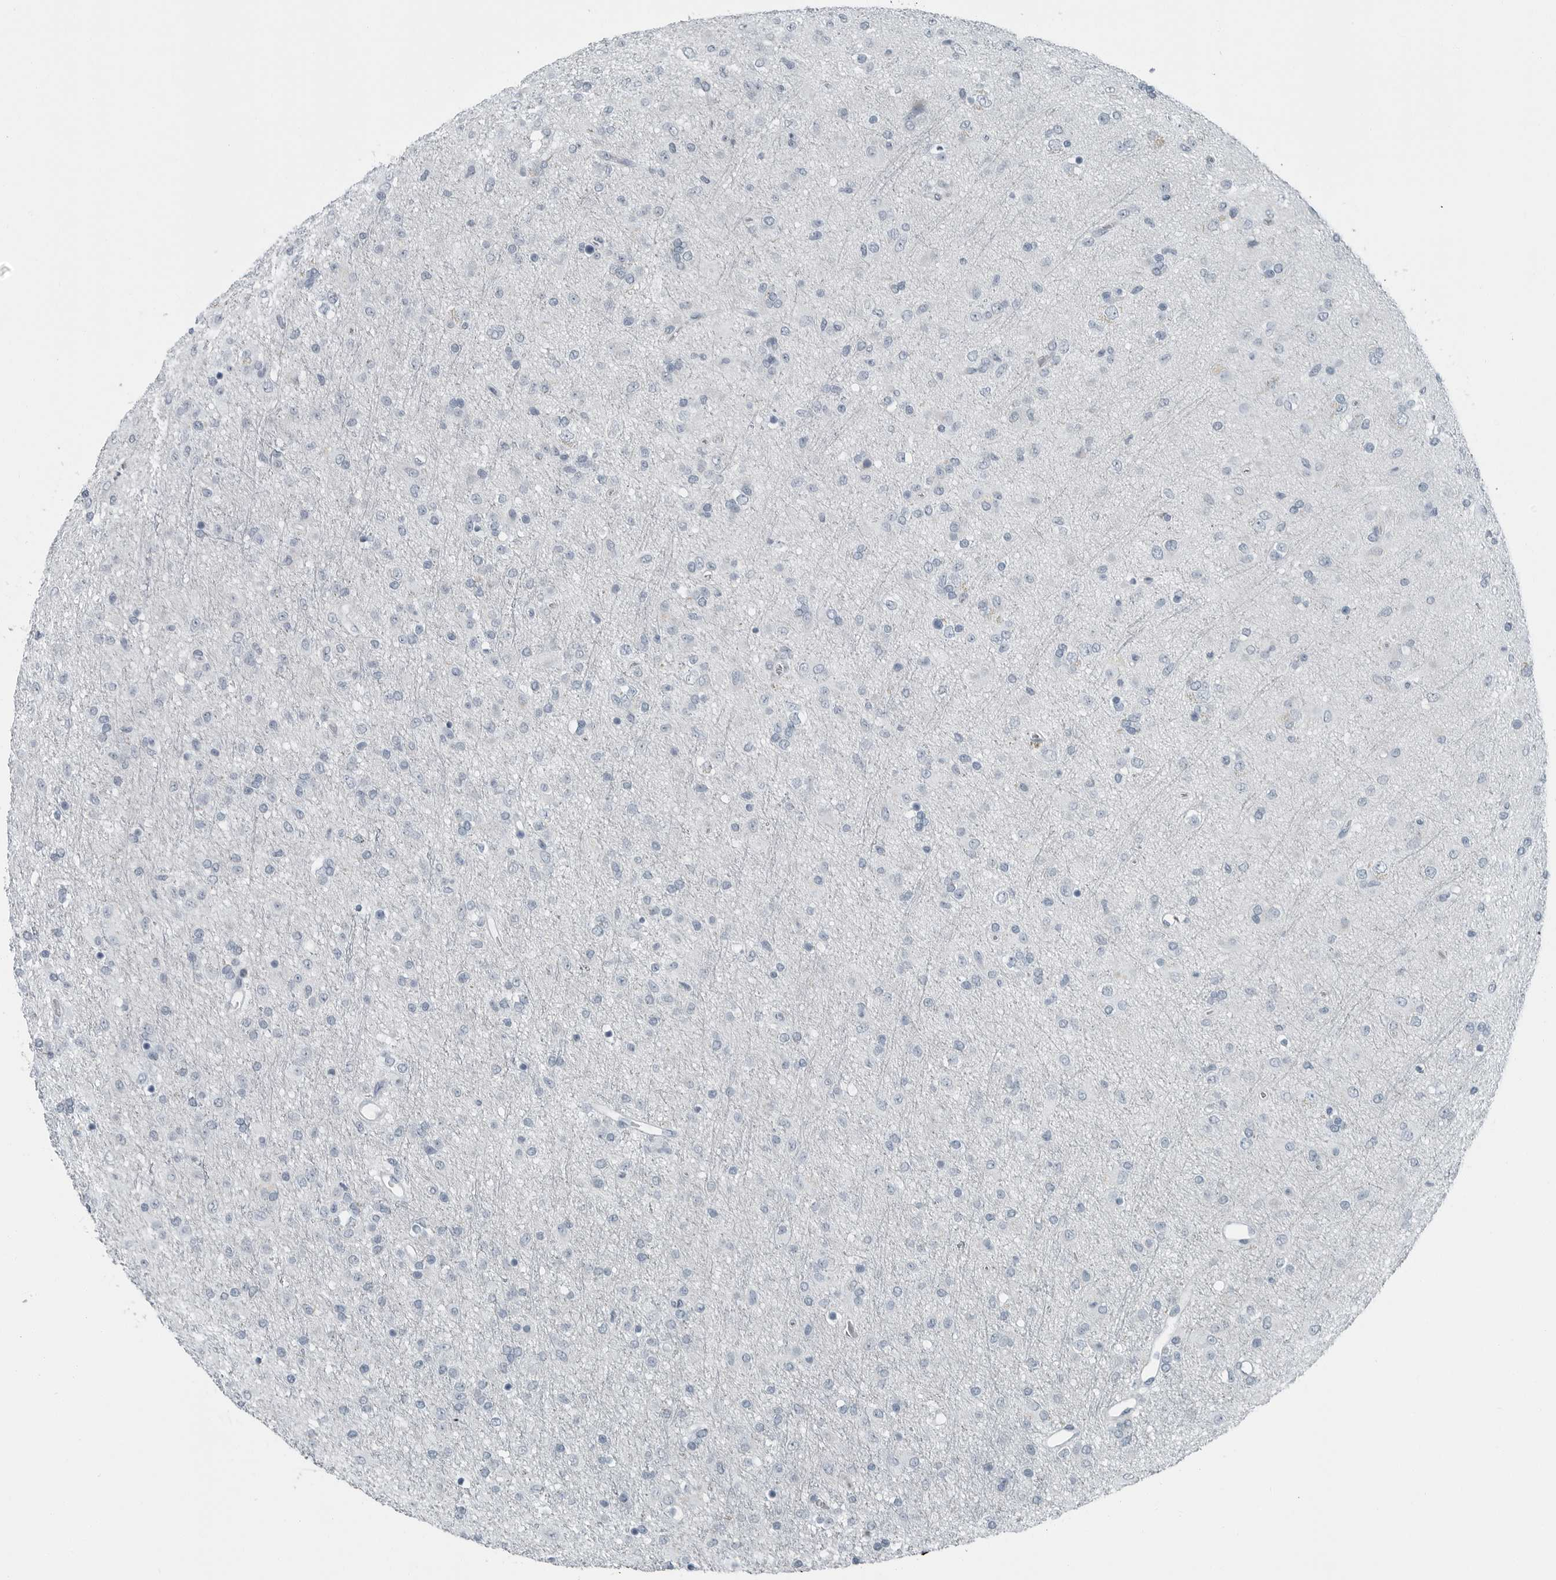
{"staining": {"intensity": "negative", "quantity": "none", "location": "none"}, "tissue": "glioma", "cell_type": "Tumor cells", "image_type": "cancer", "snomed": [{"axis": "morphology", "description": "Glioma, malignant, Low grade"}, {"axis": "topography", "description": "Brain"}], "caption": "Immunohistochemistry of glioma displays no staining in tumor cells.", "gene": "ZPBP2", "patient": {"sex": "male", "age": 65}}